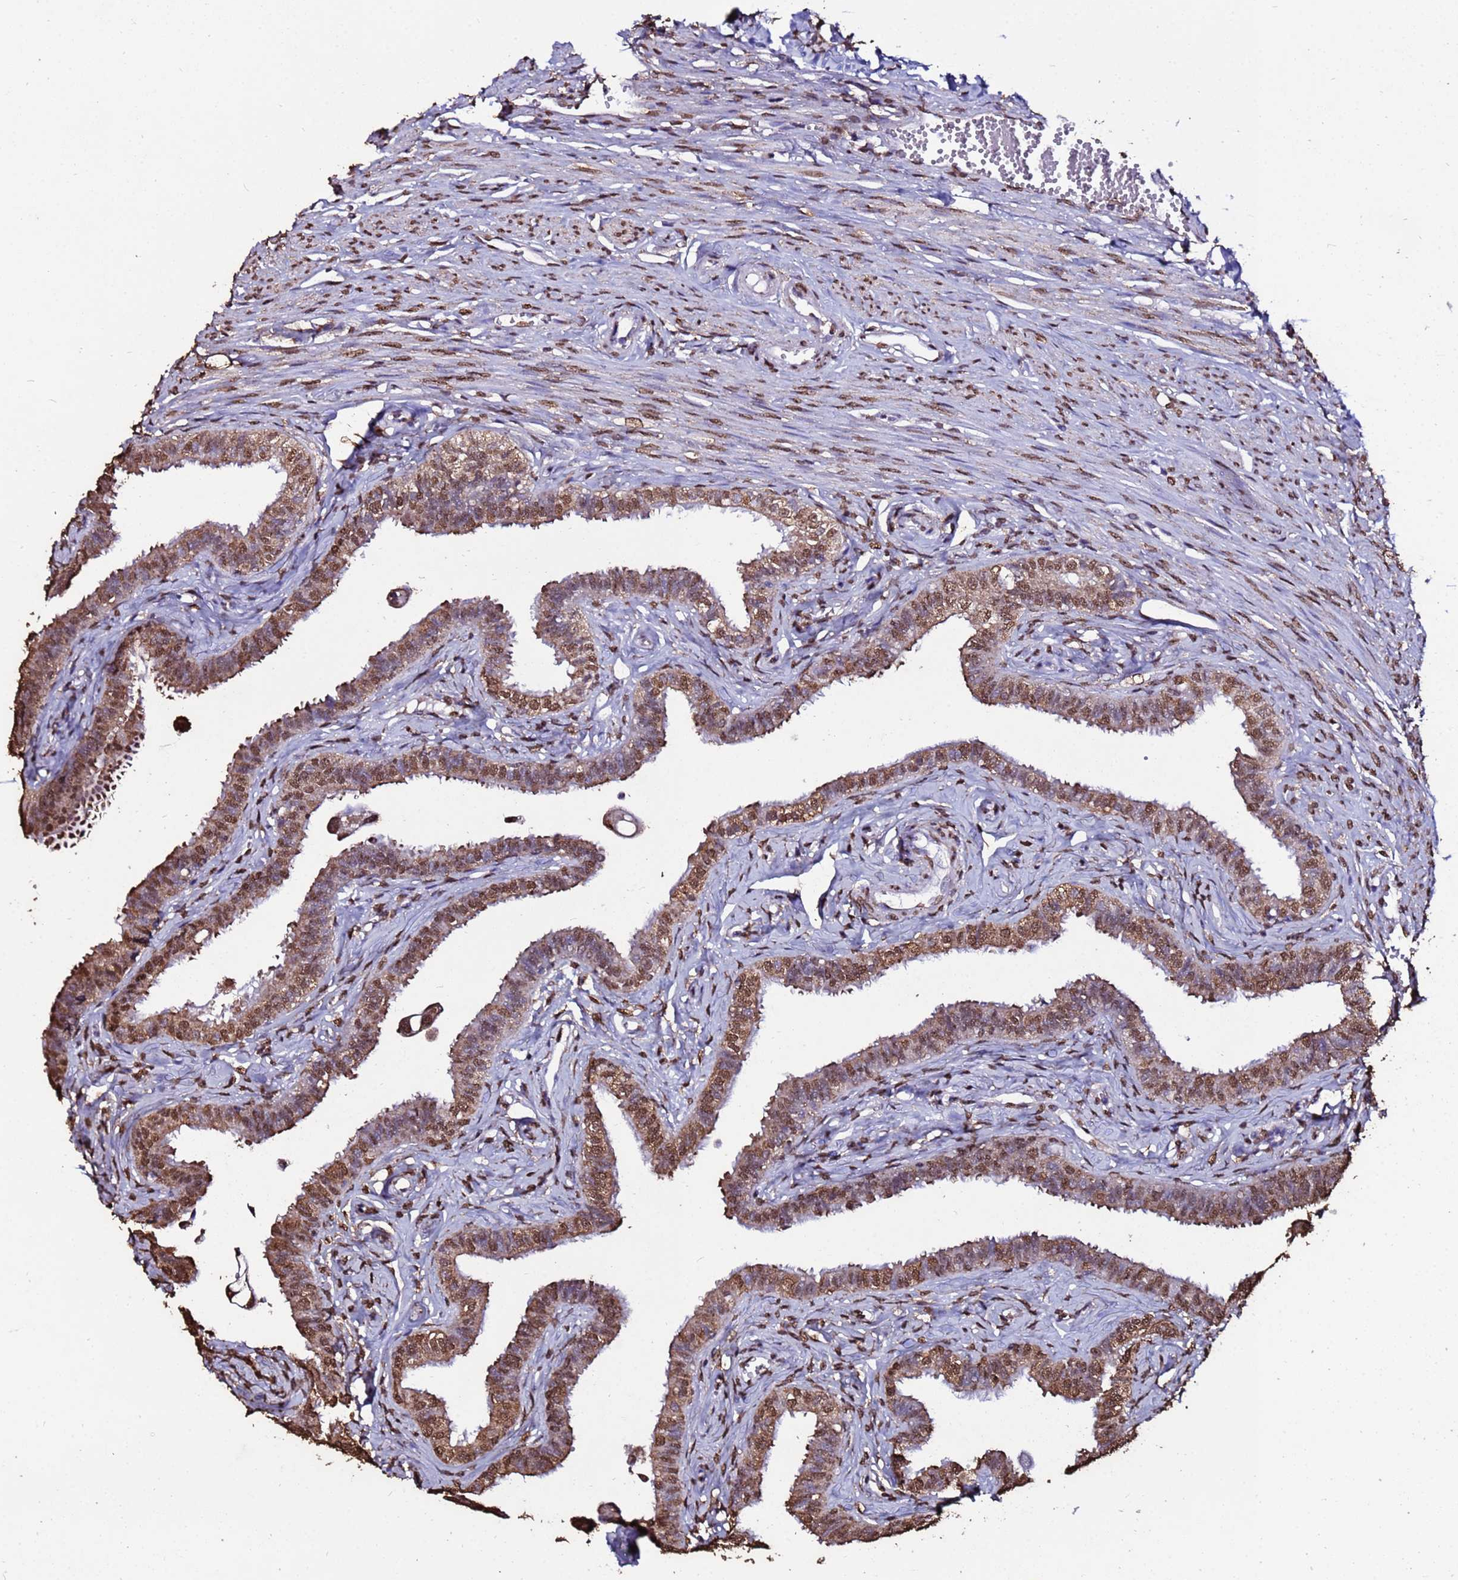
{"staining": {"intensity": "moderate", "quantity": ">75%", "location": "cytoplasmic/membranous,nuclear"}, "tissue": "fallopian tube", "cell_type": "Glandular cells", "image_type": "normal", "snomed": [{"axis": "morphology", "description": "Normal tissue, NOS"}, {"axis": "morphology", "description": "Carcinoma, NOS"}, {"axis": "topography", "description": "Fallopian tube"}, {"axis": "topography", "description": "Ovary"}], "caption": "IHC staining of benign fallopian tube, which exhibits medium levels of moderate cytoplasmic/membranous,nuclear positivity in about >75% of glandular cells indicating moderate cytoplasmic/membranous,nuclear protein staining. The staining was performed using DAB (brown) for protein detection and nuclei were counterstained in hematoxylin (blue).", "gene": "TRIP6", "patient": {"sex": "female", "age": 59}}